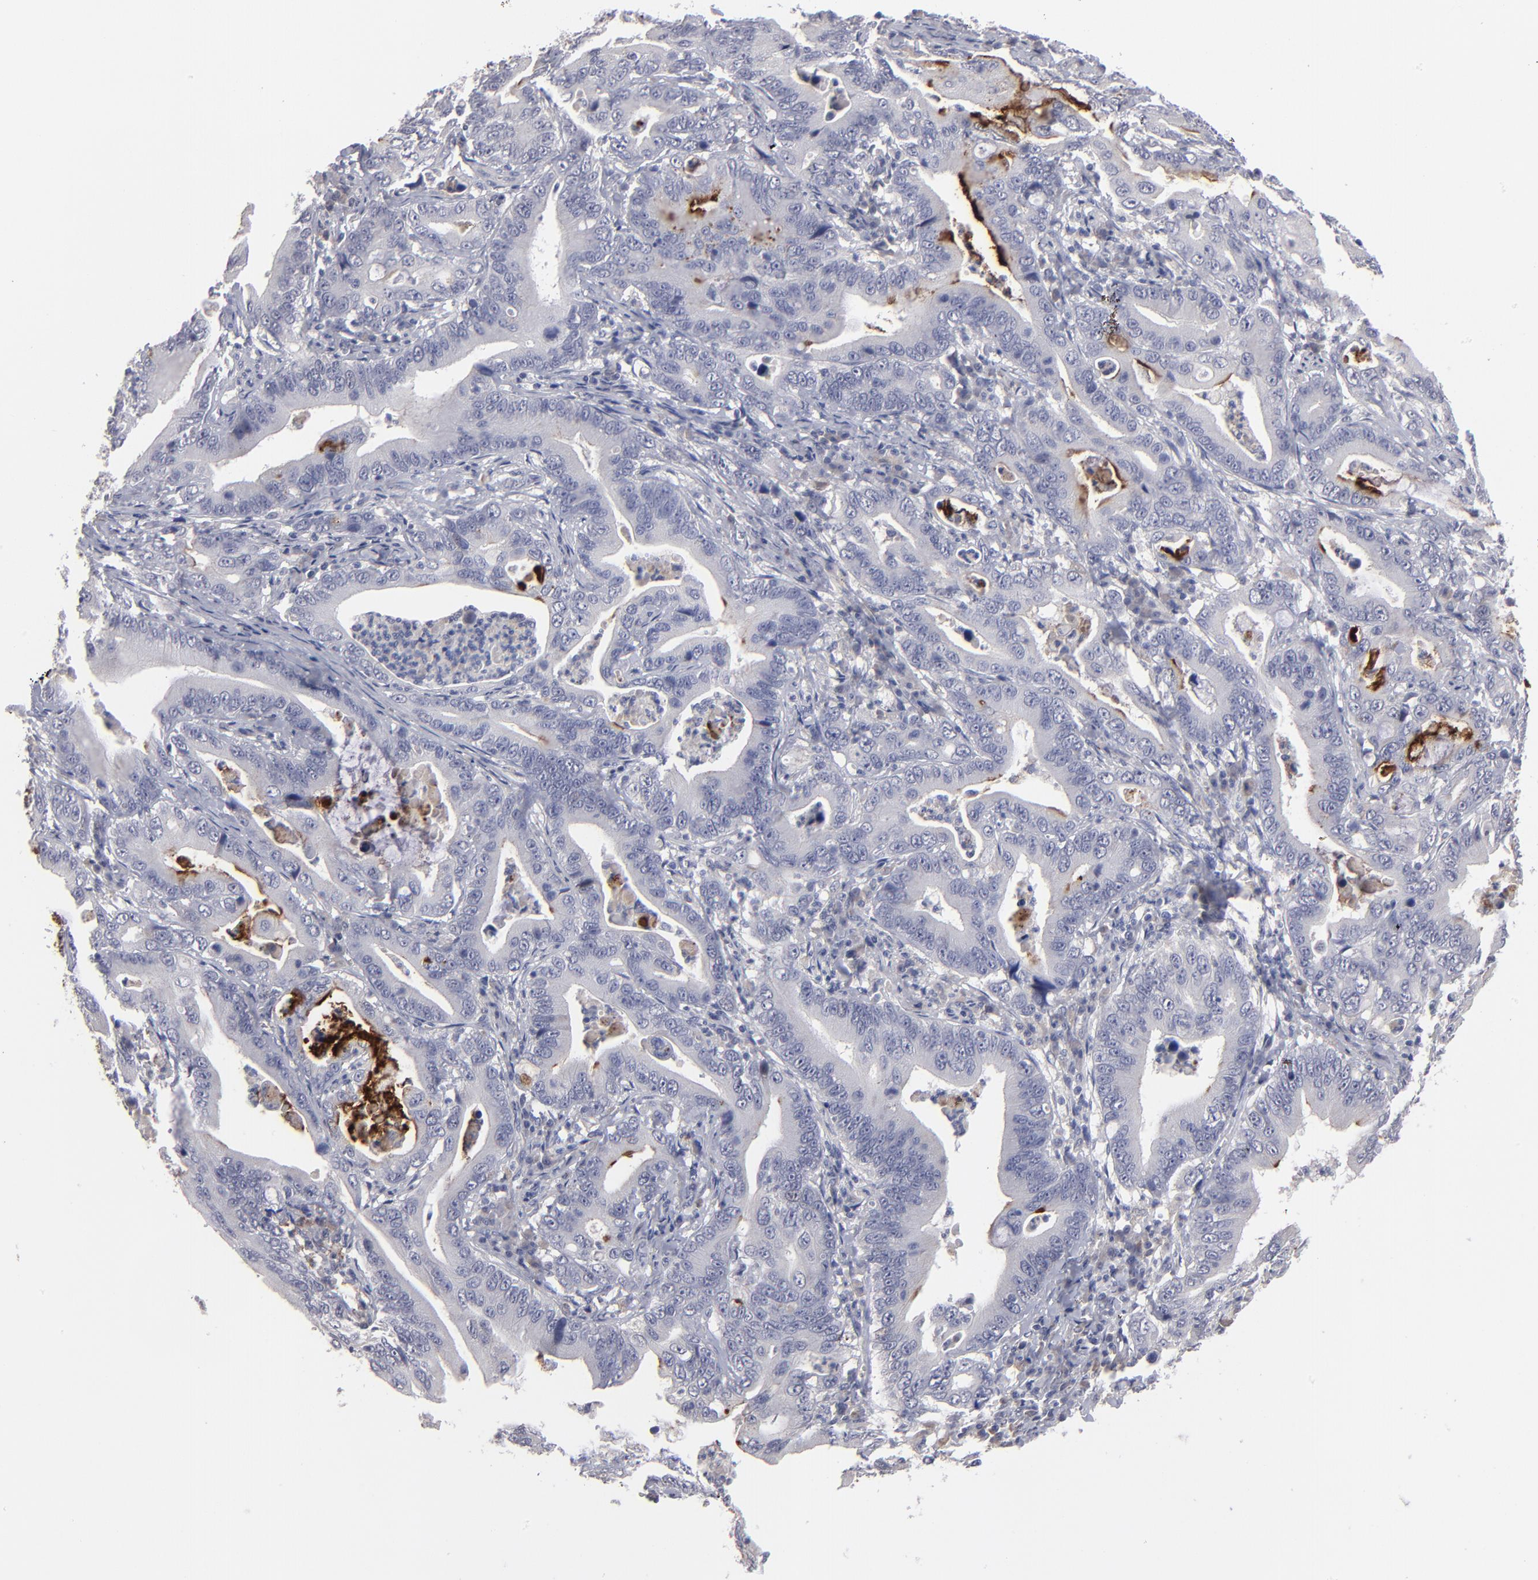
{"staining": {"intensity": "weak", "quantity": "<25%", "location": "cytoplasmic/membranous"}, "tissue": "stomach cancer", "cell_type": "Tumor cells", "image_type": "cancer", "snomed": [{"axis": "morphology", "description": "Adenocarcinoma, NOS"}, {"axis": "topography", "description": "Stomach, upper"}], "caption": "The IHC micrograph has no significant positivity in tumor cells of stomach cancer (adenocarcinoma) tissue. (Immunohistochemistry (ihc), brightfield microscopy, high magnification).", "gene": "GPM6B", "patient": {"sex": "male", "age": 63}}